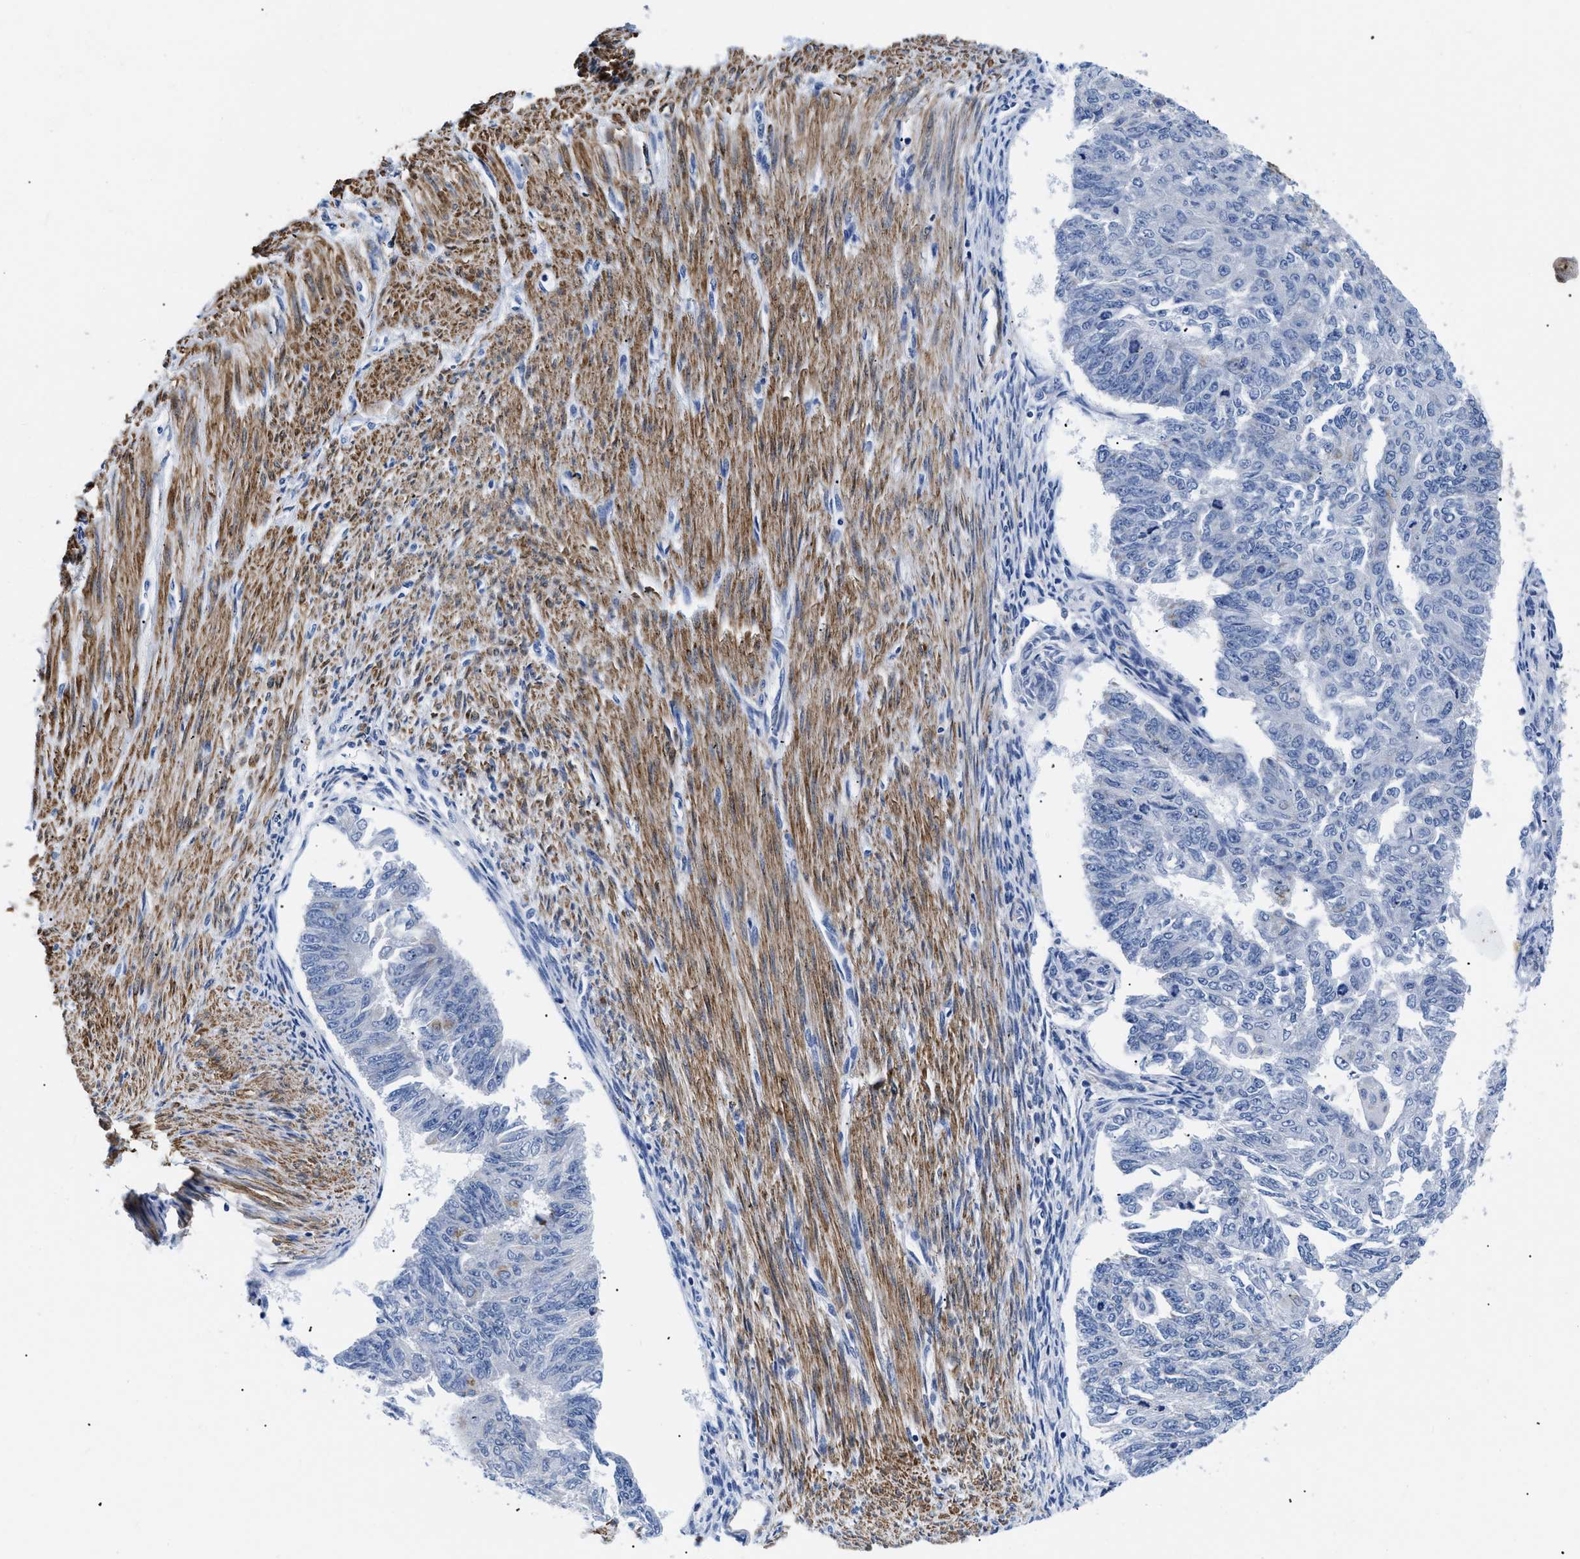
{"staining": {"intensity": "negative", "quantity": "none", "location": "none"}, "tissue": "endometrial cancer", "cell_type": "Tumor cells", "image_type": "cancer", "snomed": [{"axis": "morphology", "description": "Adenocarcinoma, NOS"}, {"axis": "topography", "description": "Endometrium"}], "caption": "A micrograph of adenocarcinoma (endometrial) stained for a protein shows no brown staining in tumor cells.", "gene": "GPR149", "patient": {"sex": "female", "age": 32}}